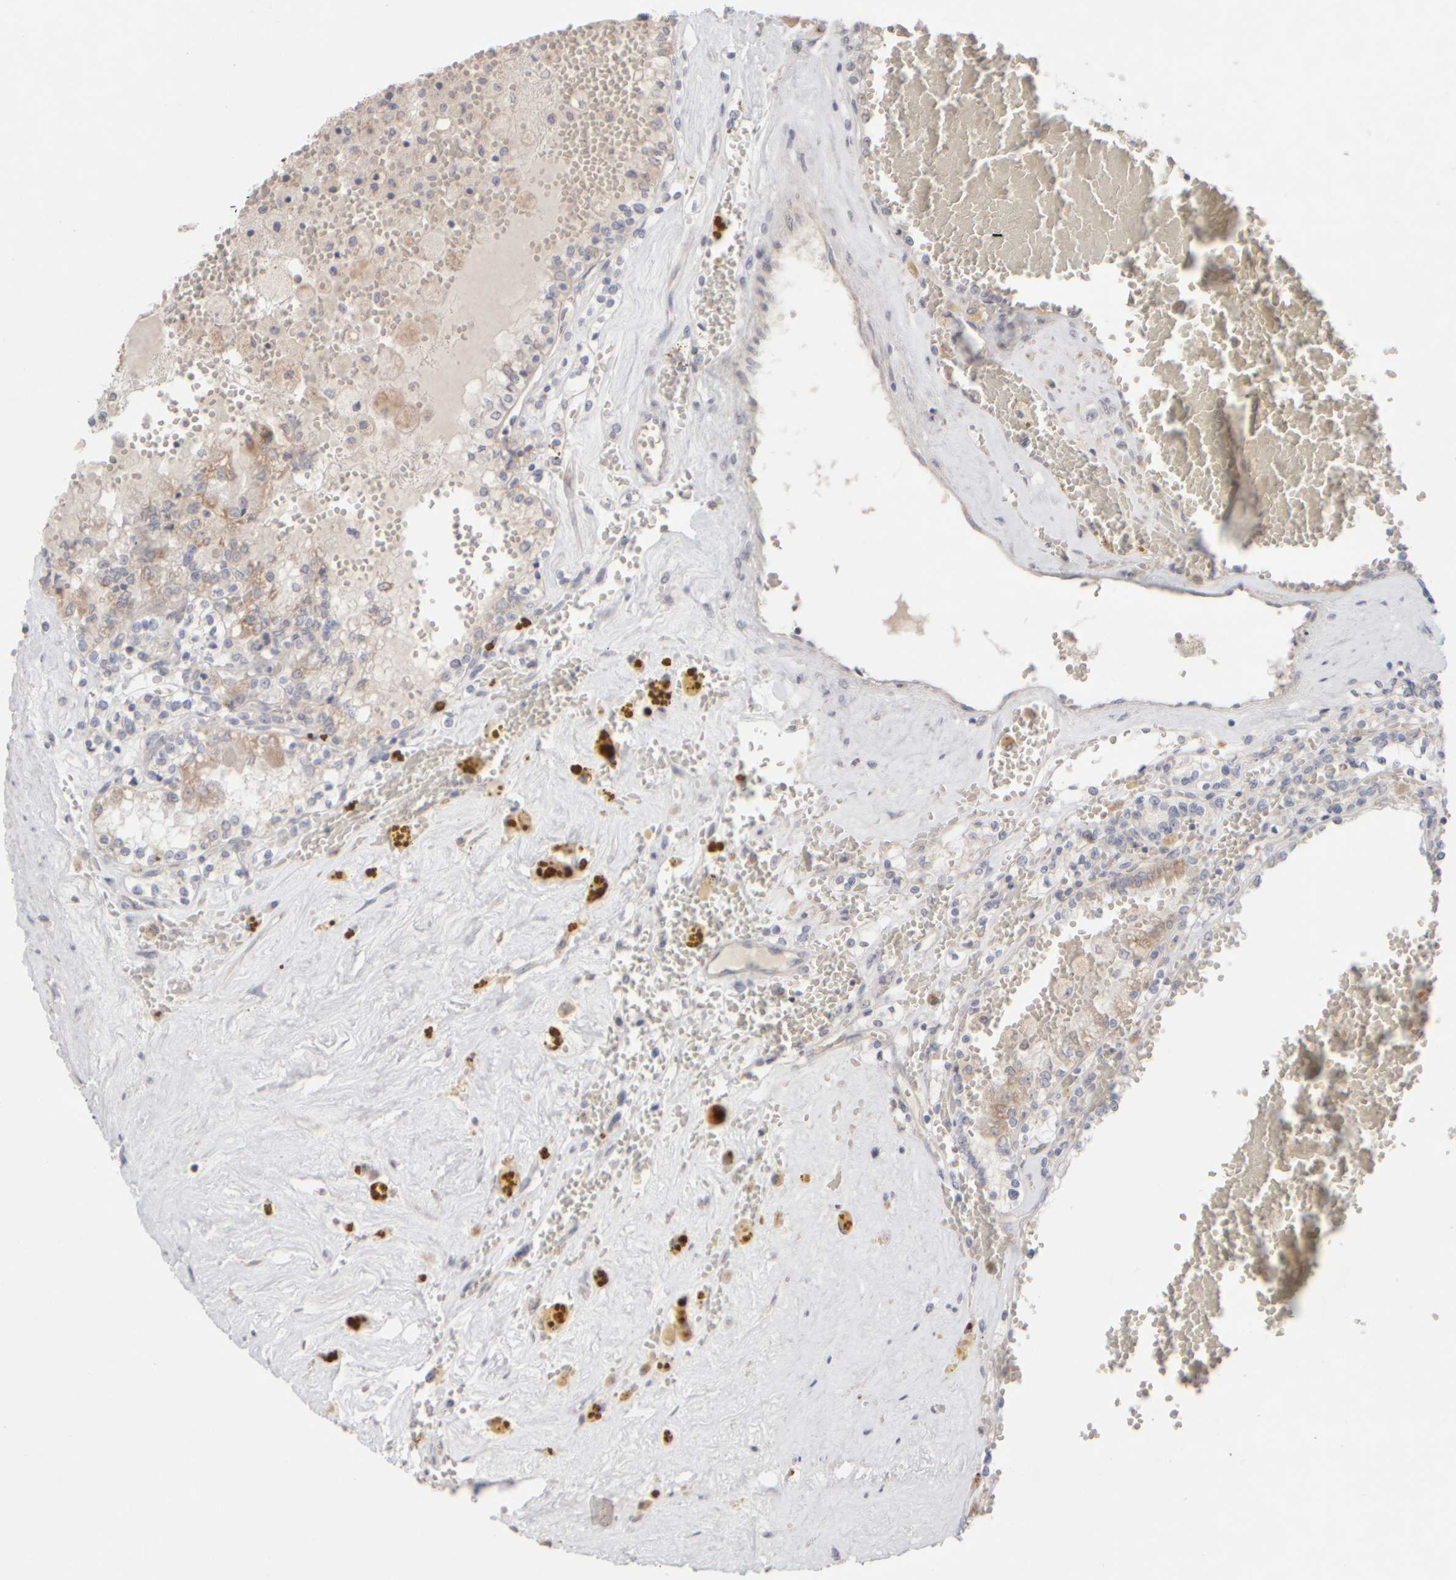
{"staining": {"intensity": "weak", "quantity": "<25%", "location": "cytoplasmic/membranous"}, "tissue": "renal cancer", "cell_type": "Tumor cells", "image_type": "cancer", "snomed": [{"axis": "morphology", "description": "Adenocarcinoma, NOS"}, {"axis": "topography", "description": "Kidney"}], "caption": "This is an immunohistochemistry (IHC) image of adenocarcinoma (renal). There is no positivity in tumor cells.", "gene": "ZNF112", "patient": {"sex": "female", "age": 56}}